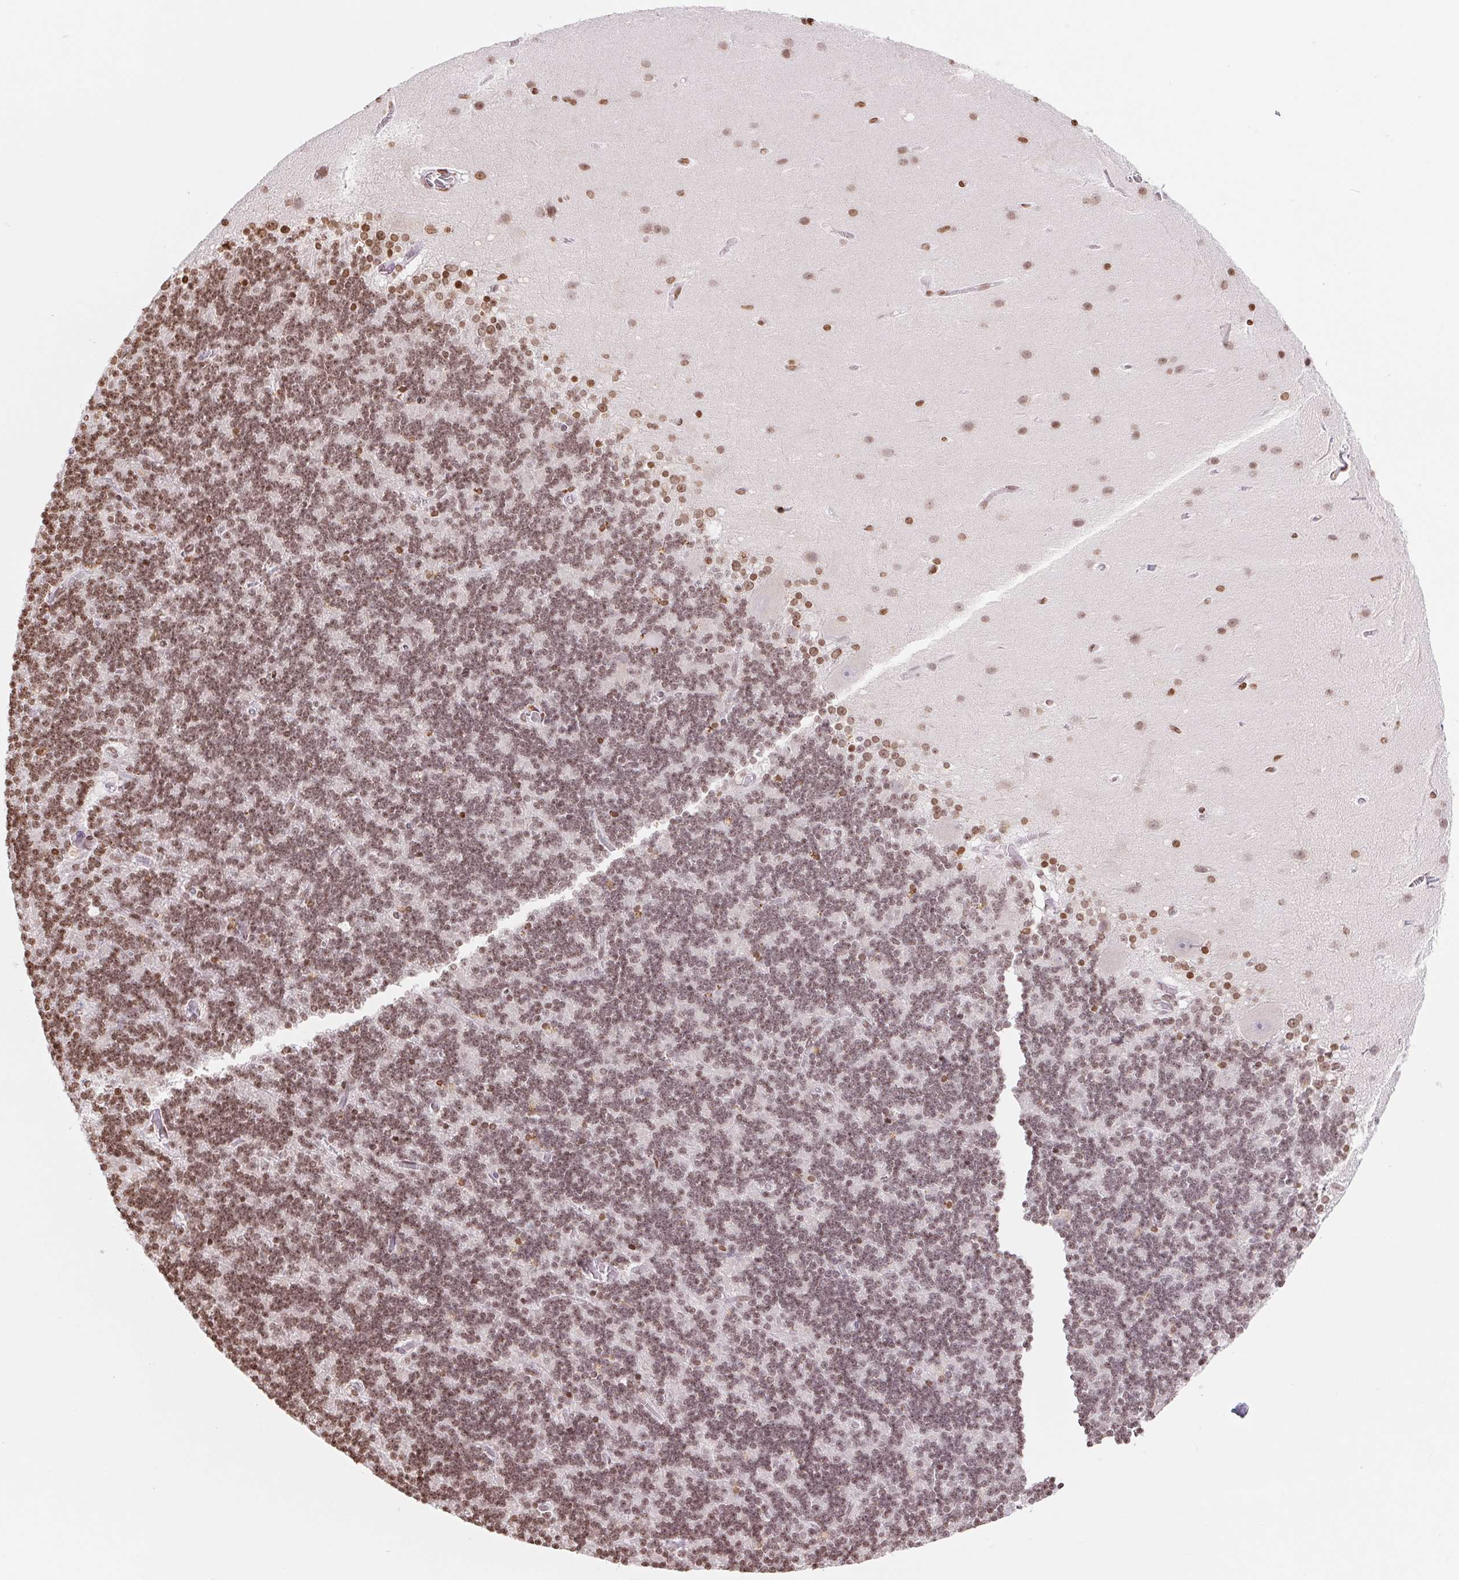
{"staining": {"intensity": "moderate", "quantity": ">75%", "location": "nuclear"}, "tissue": "cerebellum", "cell_type": "Cells in granular layer", "image_type": "normal", "snomed": [{"axis": "morphology", "description": "Normal tissue, NOS"}, {"axis": "topography", "description": "Cerebellum"}], "caption": "A brown stain highlights moderate nuclear positivity of a protein in cells in granular layer of unremarkable cerebellum. The staining is performed using DAB brown chromogen to label protein expression. The nuclei are counter-stained blue using hematoxylin.", "gene": "SMIM12", "patient": {"sex": "male", "age": 70}}